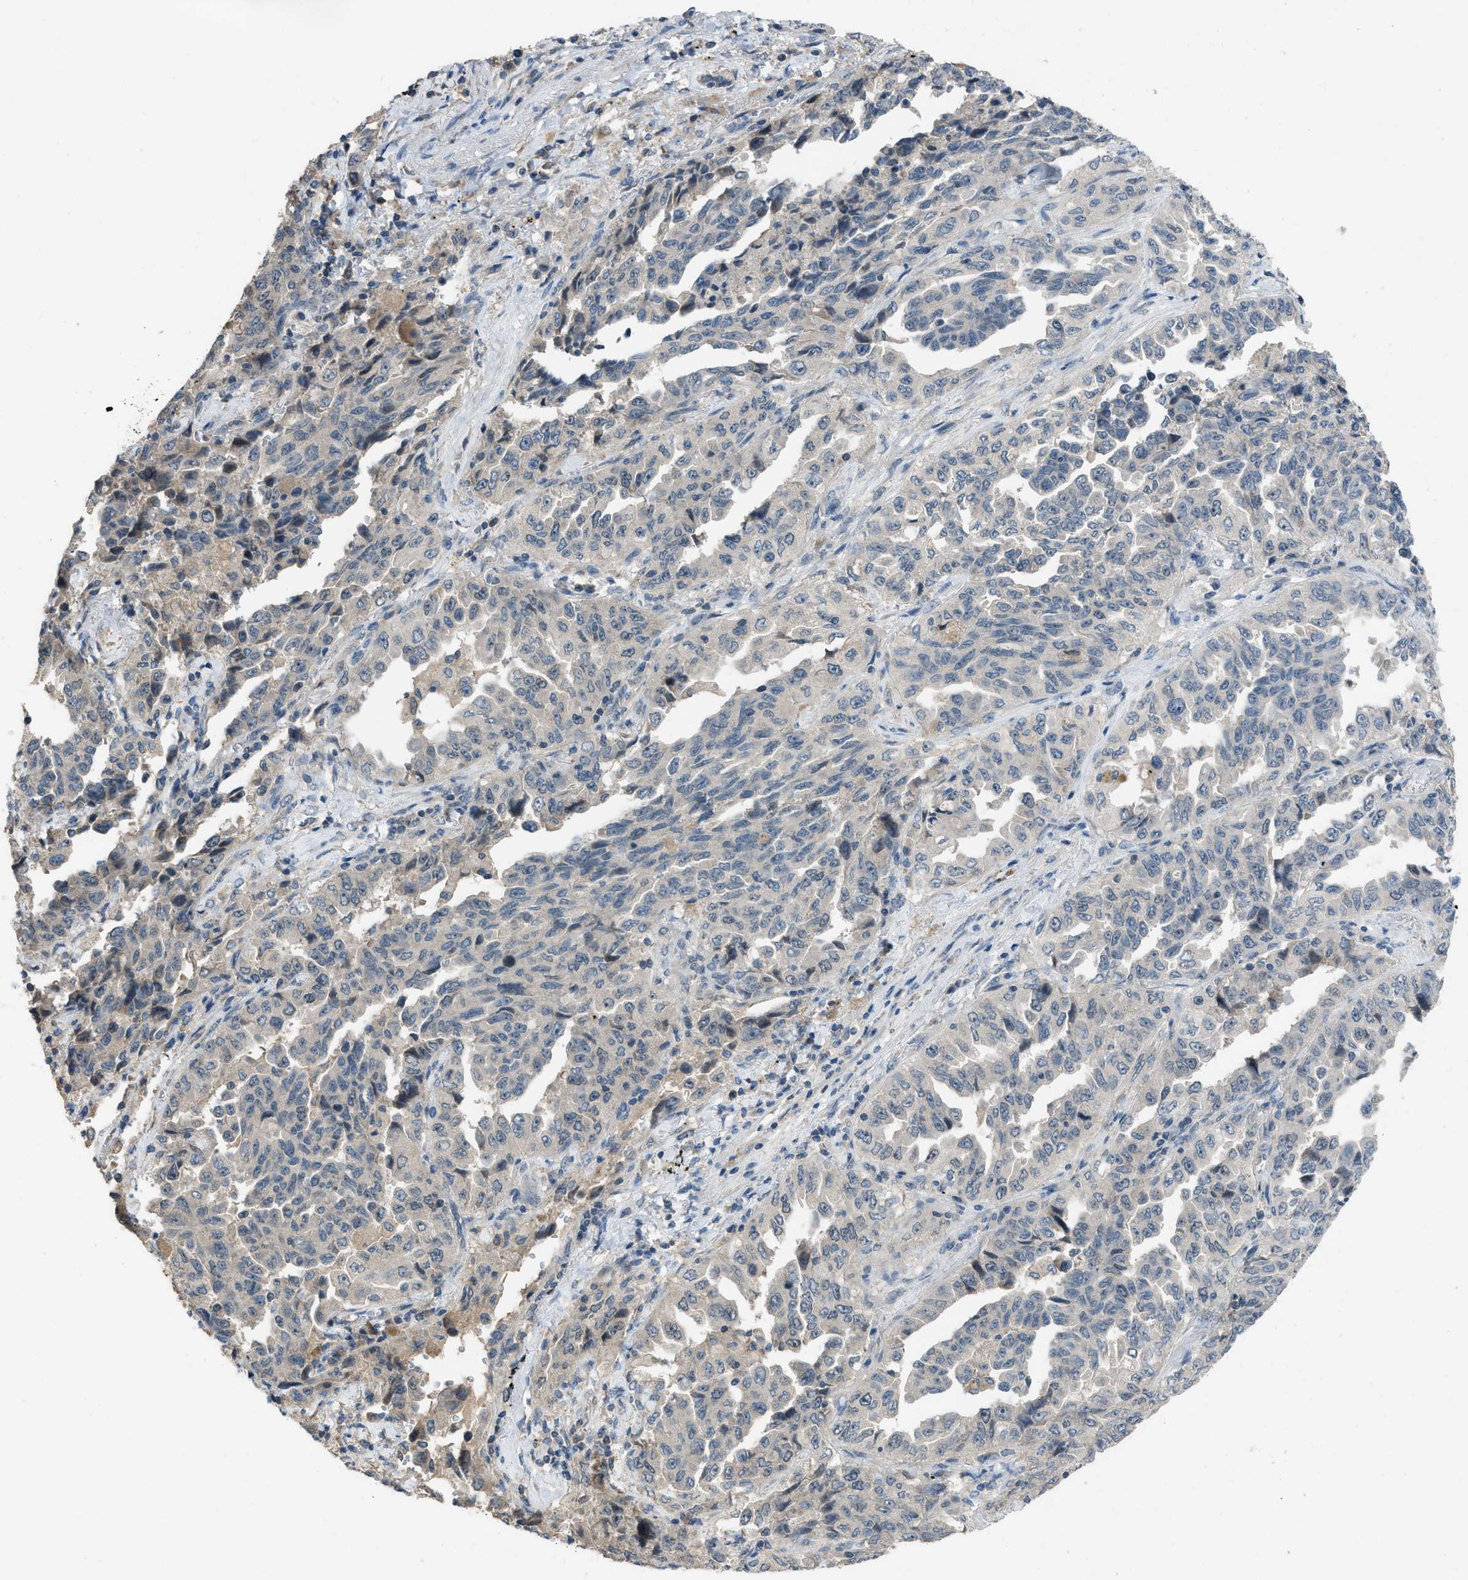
{"staining": {"intensity": "weak", "quantity": "<25%", "location": "cytoplasmic/membranous"}, "tissue": "lung cancer", "cell_type": "Tumor cells", "image_type": "cancer", "snomed": [{"axis": "morphology", "description": "Adenocarcinoma, NOS"}, {"axis": "topography", "description": "Lung"}], "caption": "Immunohistochemistry of human adenocarcinoma (lung) demonstrates no expression in tumor cells.", "gene": "MIS18A", "patient": {"sex": "female", "age": 51}}